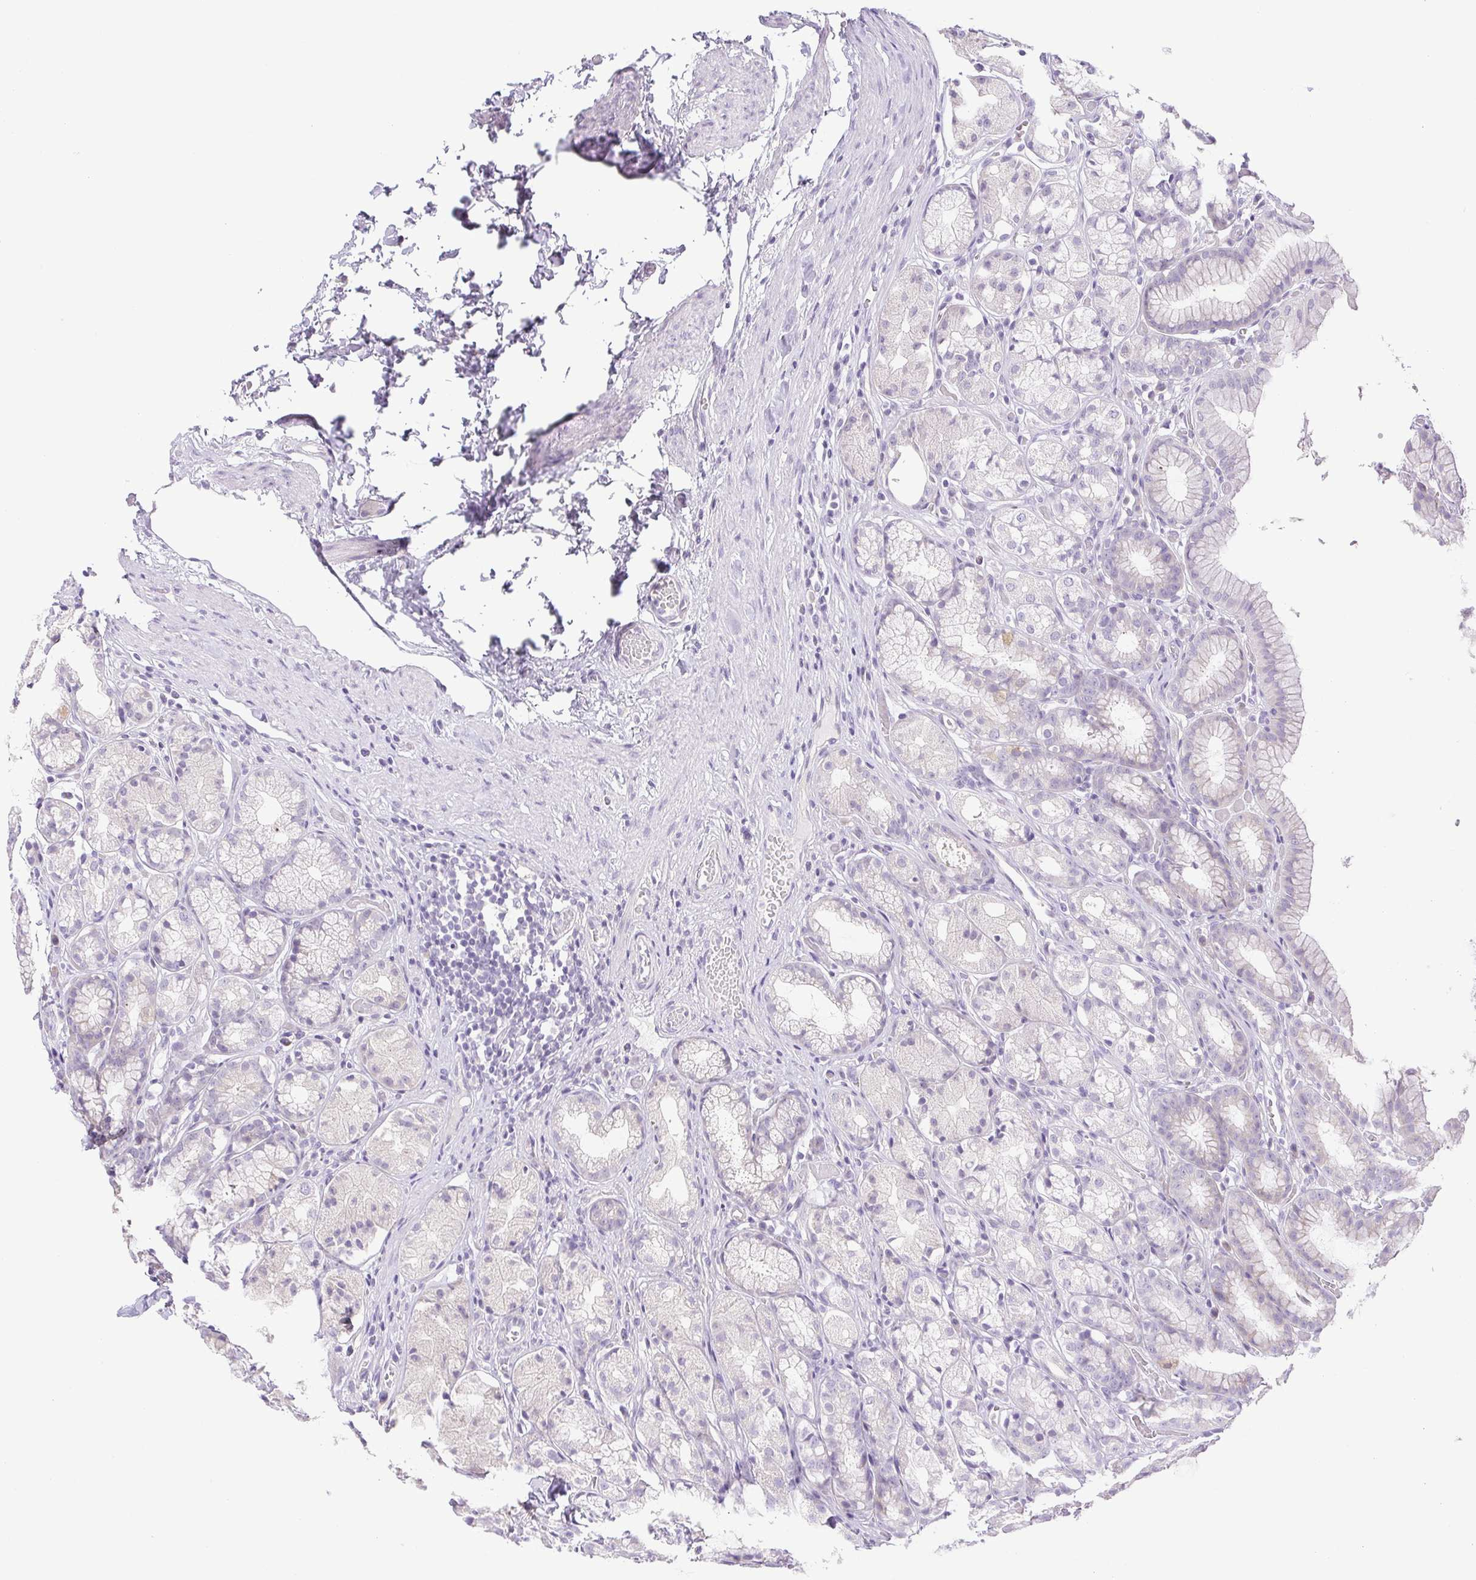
{"staining": {"intensity": "negative", "quantity": "none", "location": "none"}, "tissue": "stomach", "cell_type": "Glandular cells", "image_type": "normal", "snomed": [{"axis": "morphology", "description": "Normal tissue, NOS"}, {"axis": "topography", "description": "Stomach"}], "caption": "Immunohistochemical staining of normal stomach demonstrates no significant positivity in glandular cells. (DAB immunohistochemistry (IHC) visualized using brightfield microscopy, high magnification).", "gene": "PAPPA2", "patient": {"sex": "male", "age": 70}}